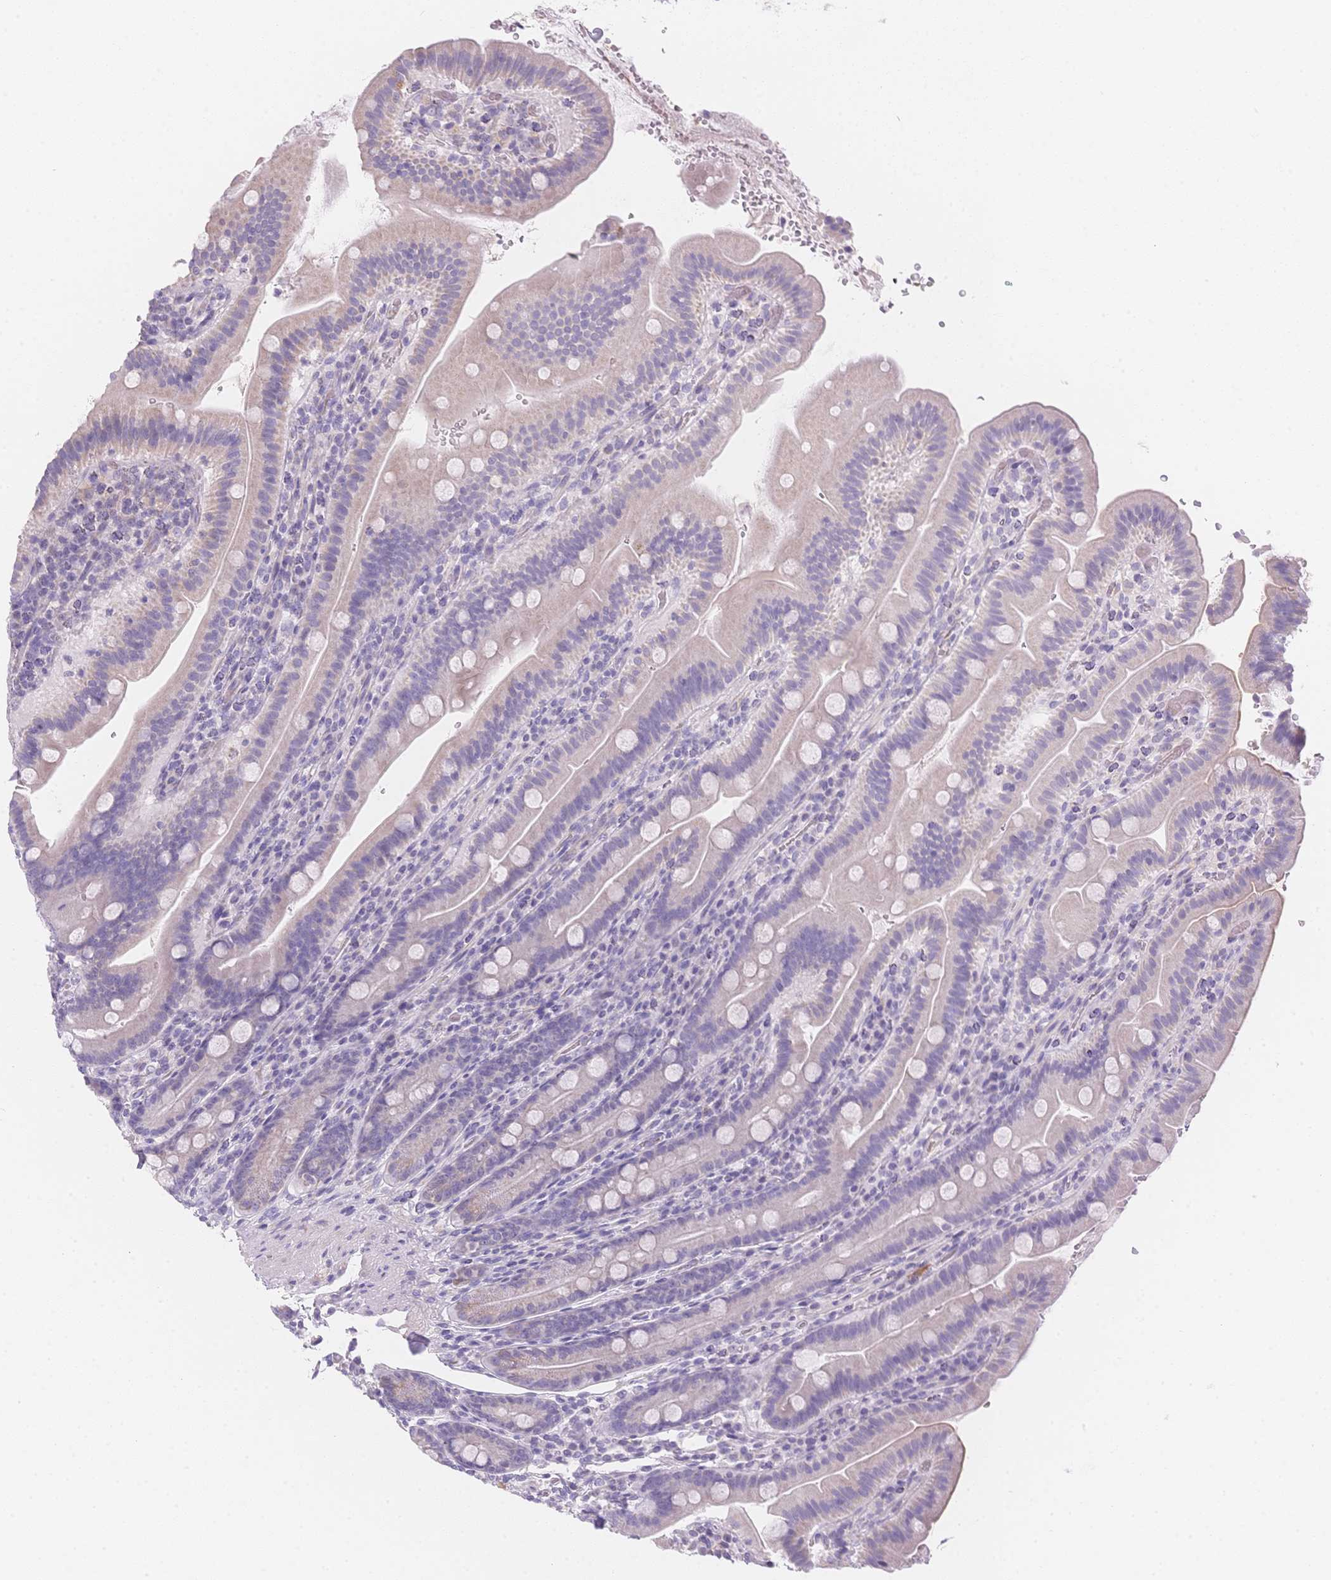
{"staining": {"intensity": "weak", "quantity": "<25%", "location": "cytoplasmic/membranous"}, "tissue": "small intestine", "cell_type": "Glandular cells", "image_type": "normal", "snomed": [{"axis": "morphology", "description": "Normal tissue, NOS"}, {"axis": "topography", "description": "Small intestine"}], "caption": "IHC of benign human small intestine exhibits no staining in glandular cells.", "gene": "SMYD1", "patient": {"sex": "male", "age": 26}}